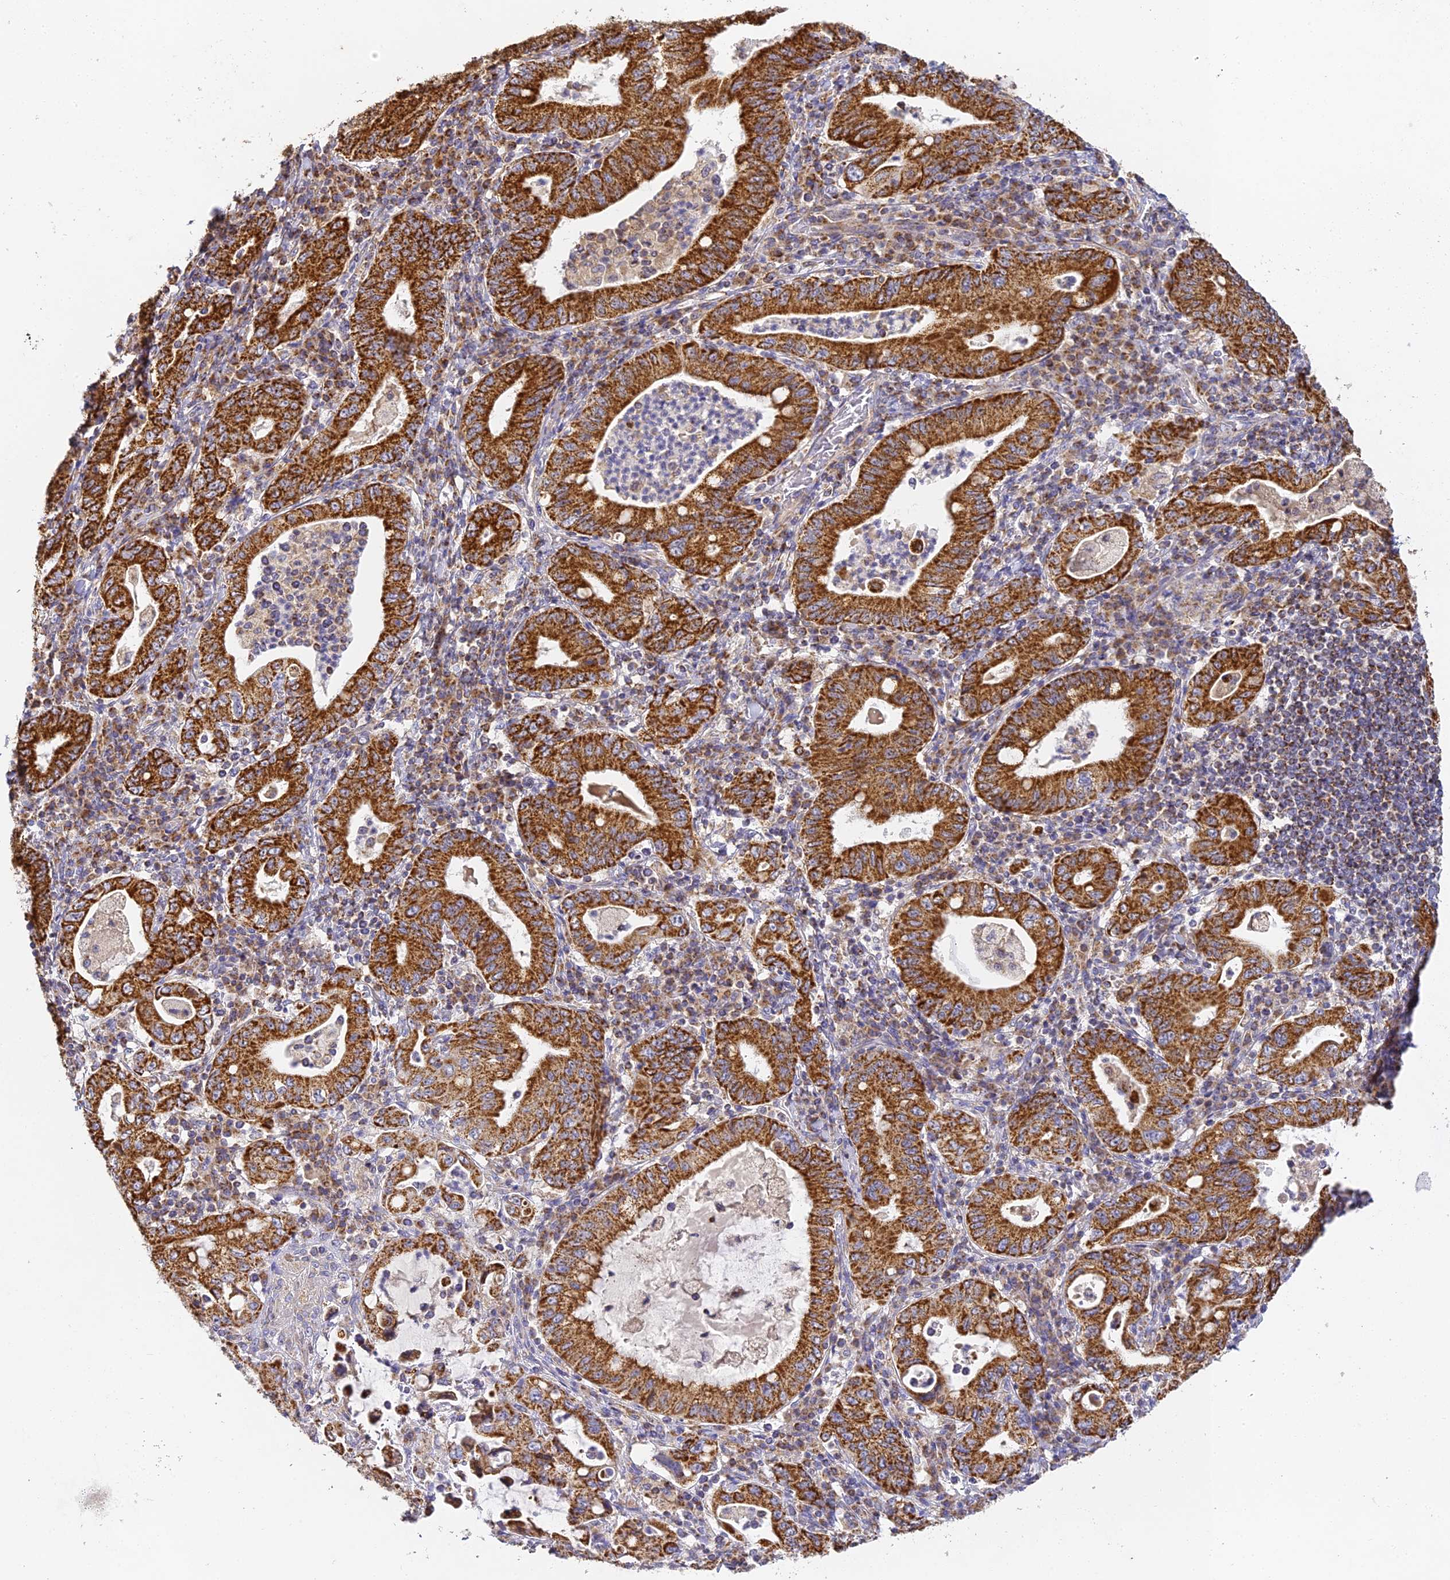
{"staining": {"intensity": "strong", "quantity": ">75%", "location": "cytoplasmic/membranous"}, "tissue": "stomach cancer", "cell_type": "Tumor cells", "image_type": "cancer", "snomed": [{"axis": "morphology", "description": "Normal tissue, NOS"}, {"axis": "morphology", "description": "Adenocarcinoma, NOS"}, {"axis": "topography", "description": "Esophagus"}, {"axis": "topography", "description": "Stomach, upper"}, {"axis": "topography", "description": "Peripheral nerve tissue"}], "caption": "Protein analysis of stomach cancer (adenocarcinoma) tissue shows strong cytoplasmic/membranous staining in approximately >75% of tumor cells.", "gene": "DONSON", "patient": {"sex": "male", "age": 62}}